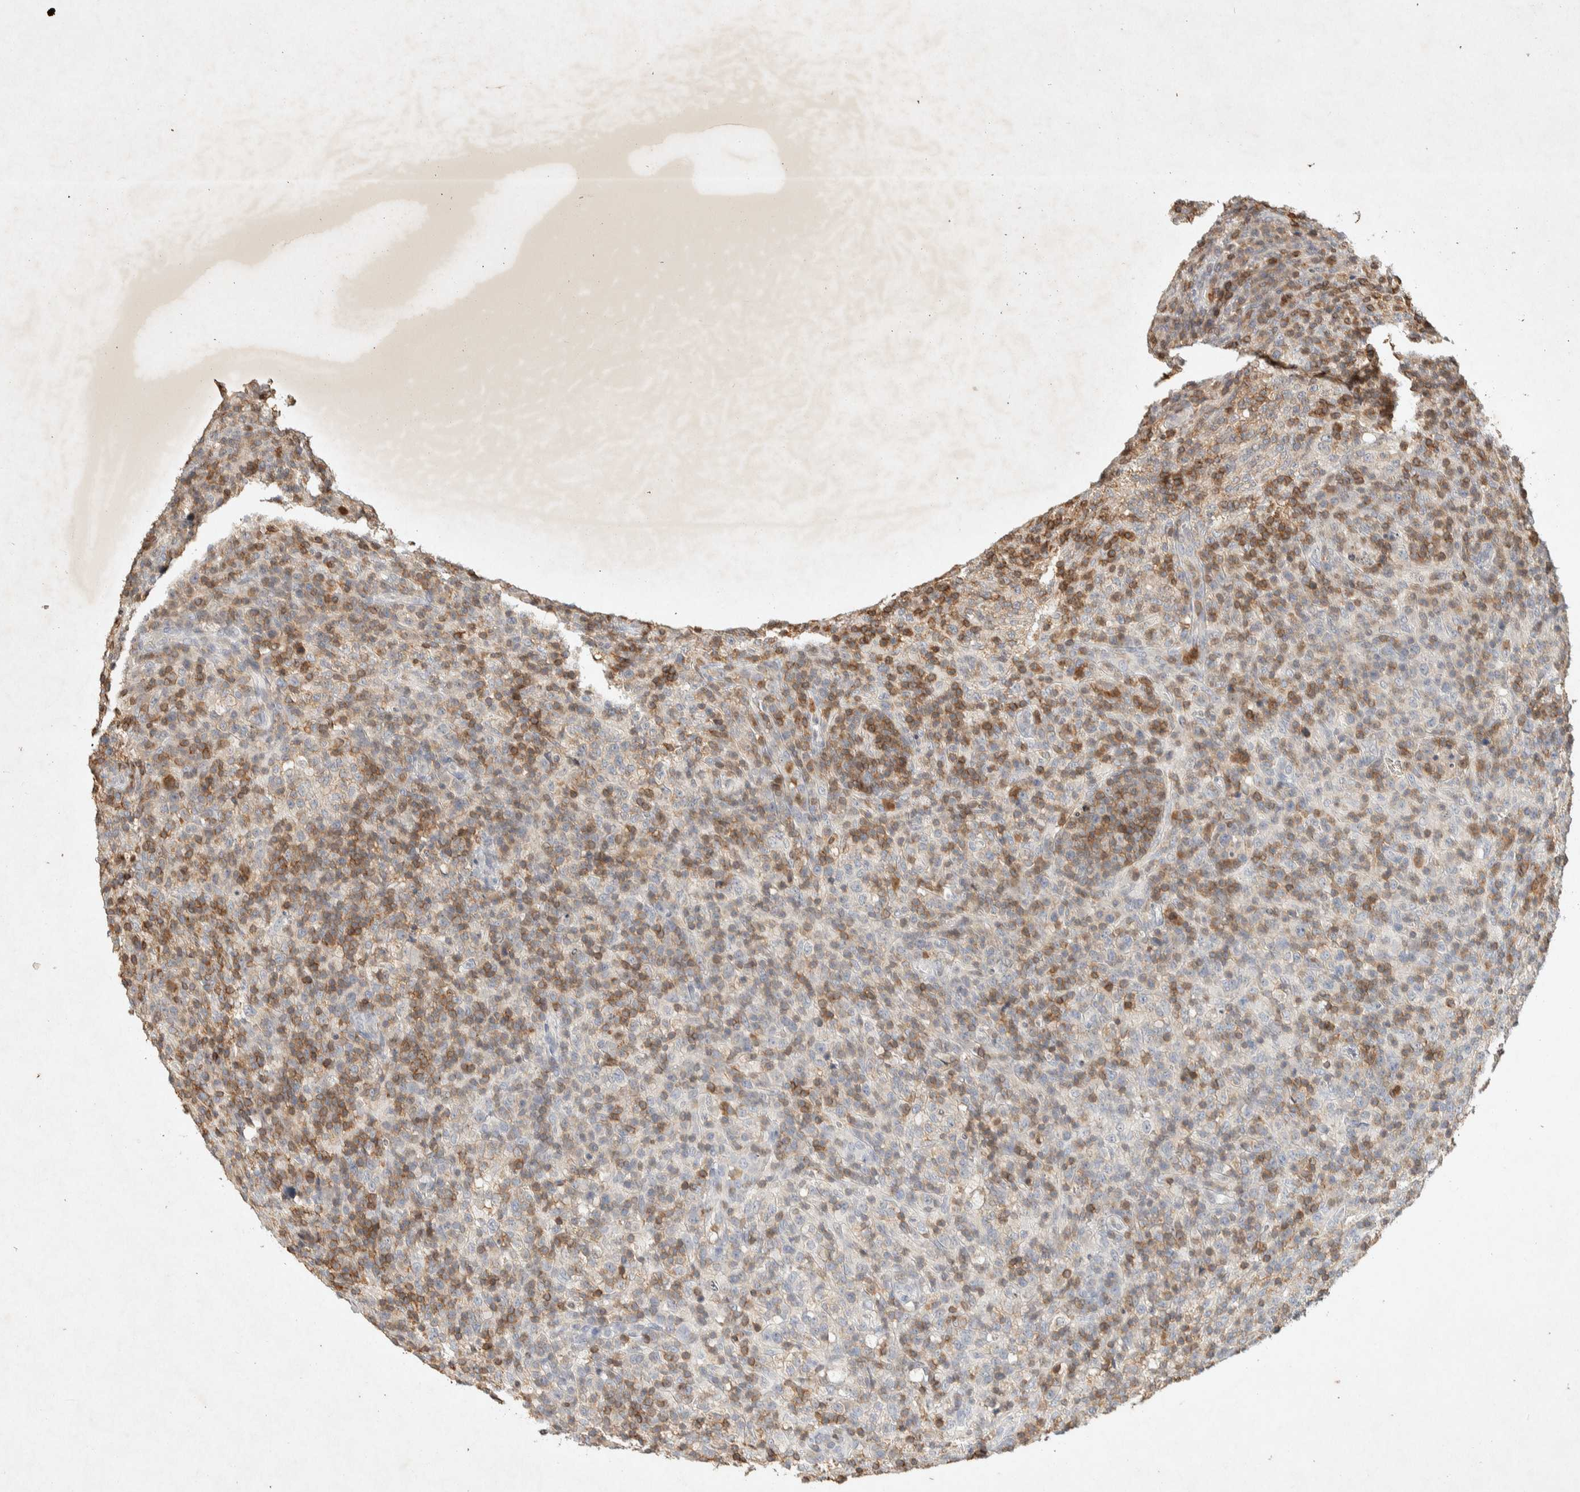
{"staining": {"intensity": "moderate", "quantity": "<25%", "location": "cytoplasmic/membranous"}, "tissue": "lymphoma", "cell_type": "Tumor cells", "image_type": "cancer", "snomed": [{"axis": "morphology", "description": "Malignant lymphoma, non-Hodgkin's type, High grade"}, {"axis": "topography", "description": "Lymph node"}], "caption": "DAB (3,3'-diaminobenzidine) immunohistochemical staining of human lymphoma demonstrates moderate cytoplasmic/membranous protein staining in approximately <25% of tumor cells. The staining is performed using DAB (3,3'-diaminobenzidine) brown chromogen to label protein expression. The nuclei are counter-stained blue using hematoxylin.", "gene": "RAC2", "patient": {"sex": "female", "age": 76}}